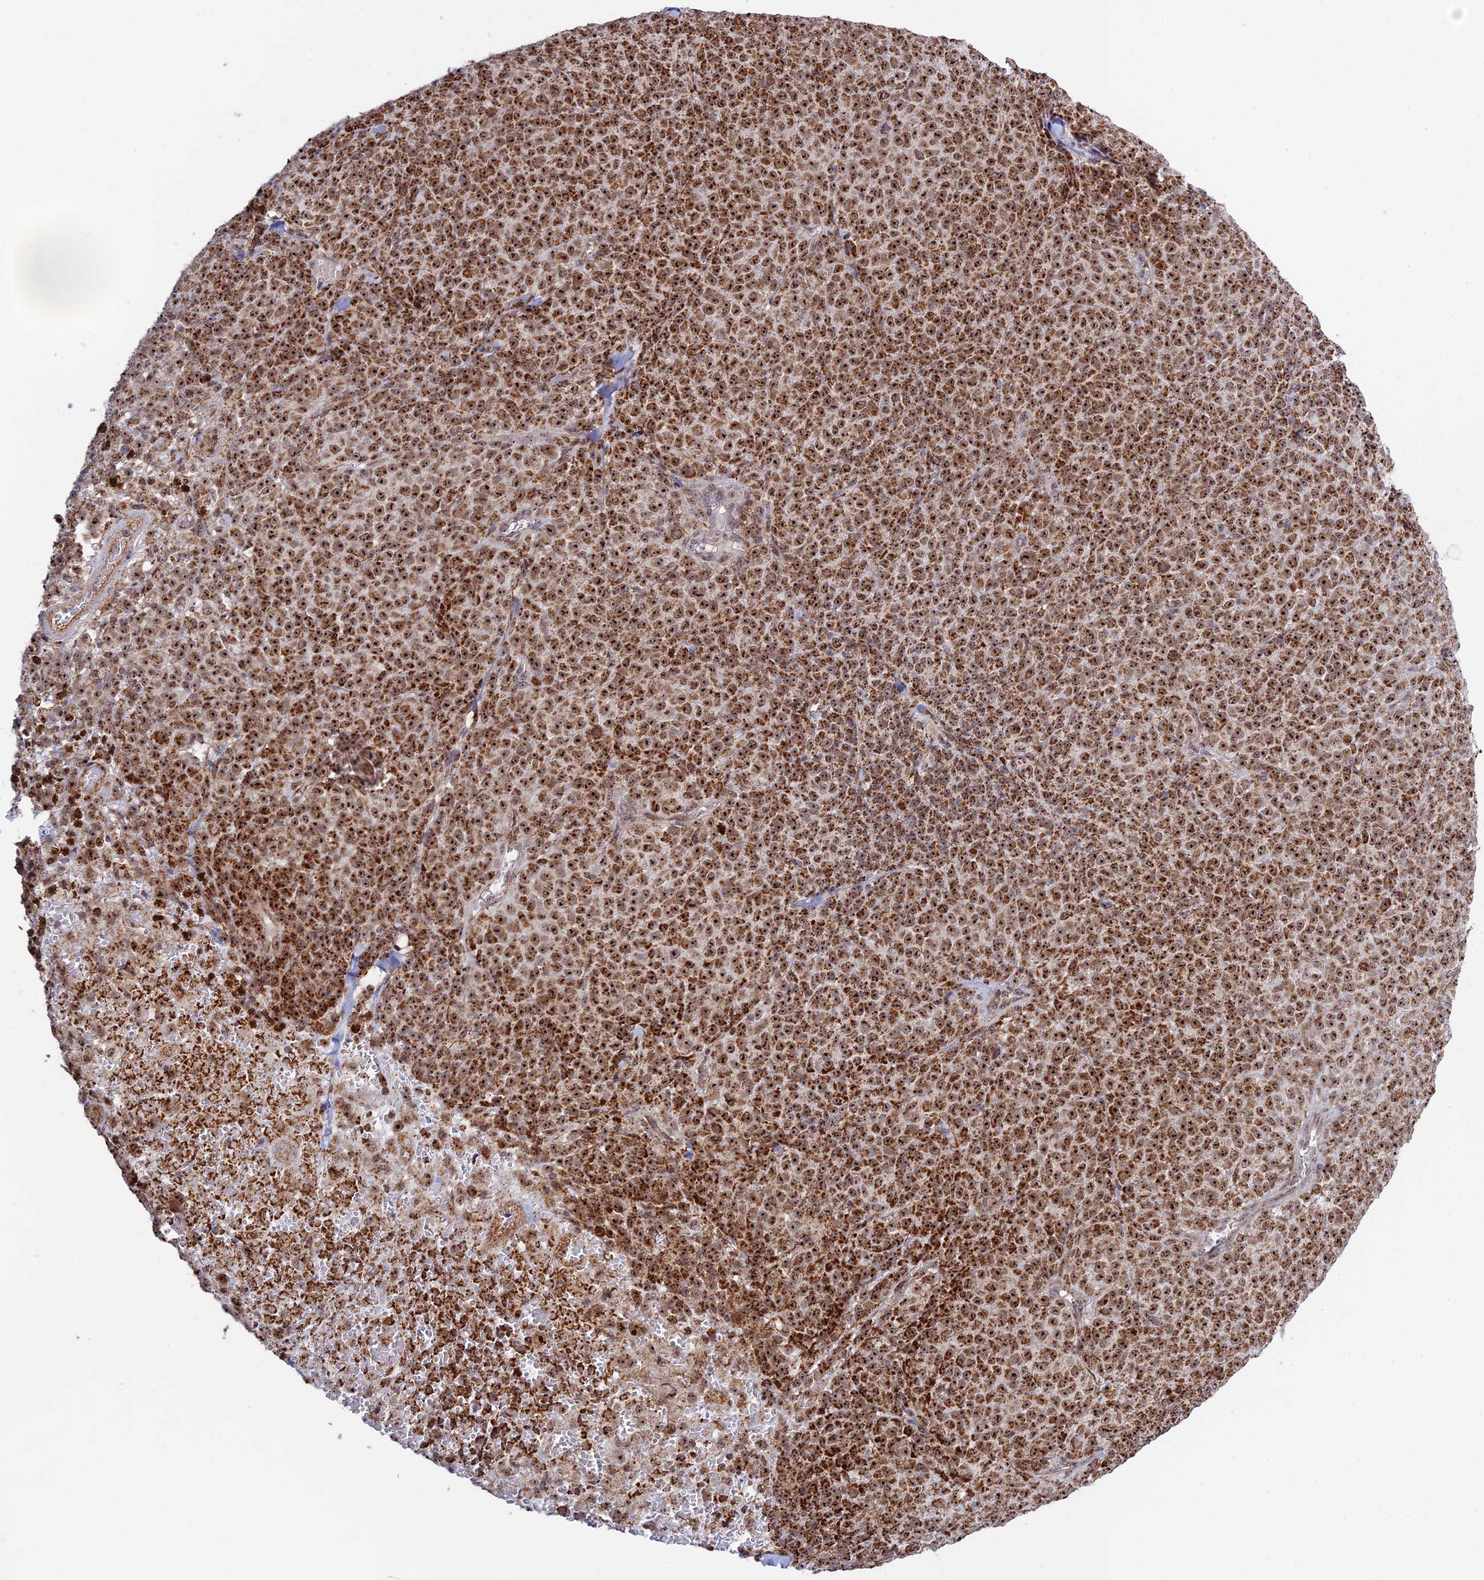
{"staining": {"intensity": "strong", "quantity": ">75%", "location": "cytoplasmic/membranous,nuclear"}, "tissue": "melanoma", "cell_type": "Tumor cells", "image_type": "cancer", "snomed": [{"axis": "morphology", "description": "Normal tissue, NOS"}, {"axis": "morphology", "description": "Malignant melanoma, NOS"}, {"axis": "topography", "description": "Skin"}], "caption": "Brown immunohistochemical staining in human malignant melanoma displays strong cytoplasmic/membranous and nuclear positivity in approximately >75% of tumor cells.", "gene": "POLR1G", "patient": {"sex": "female", "age": 34}}